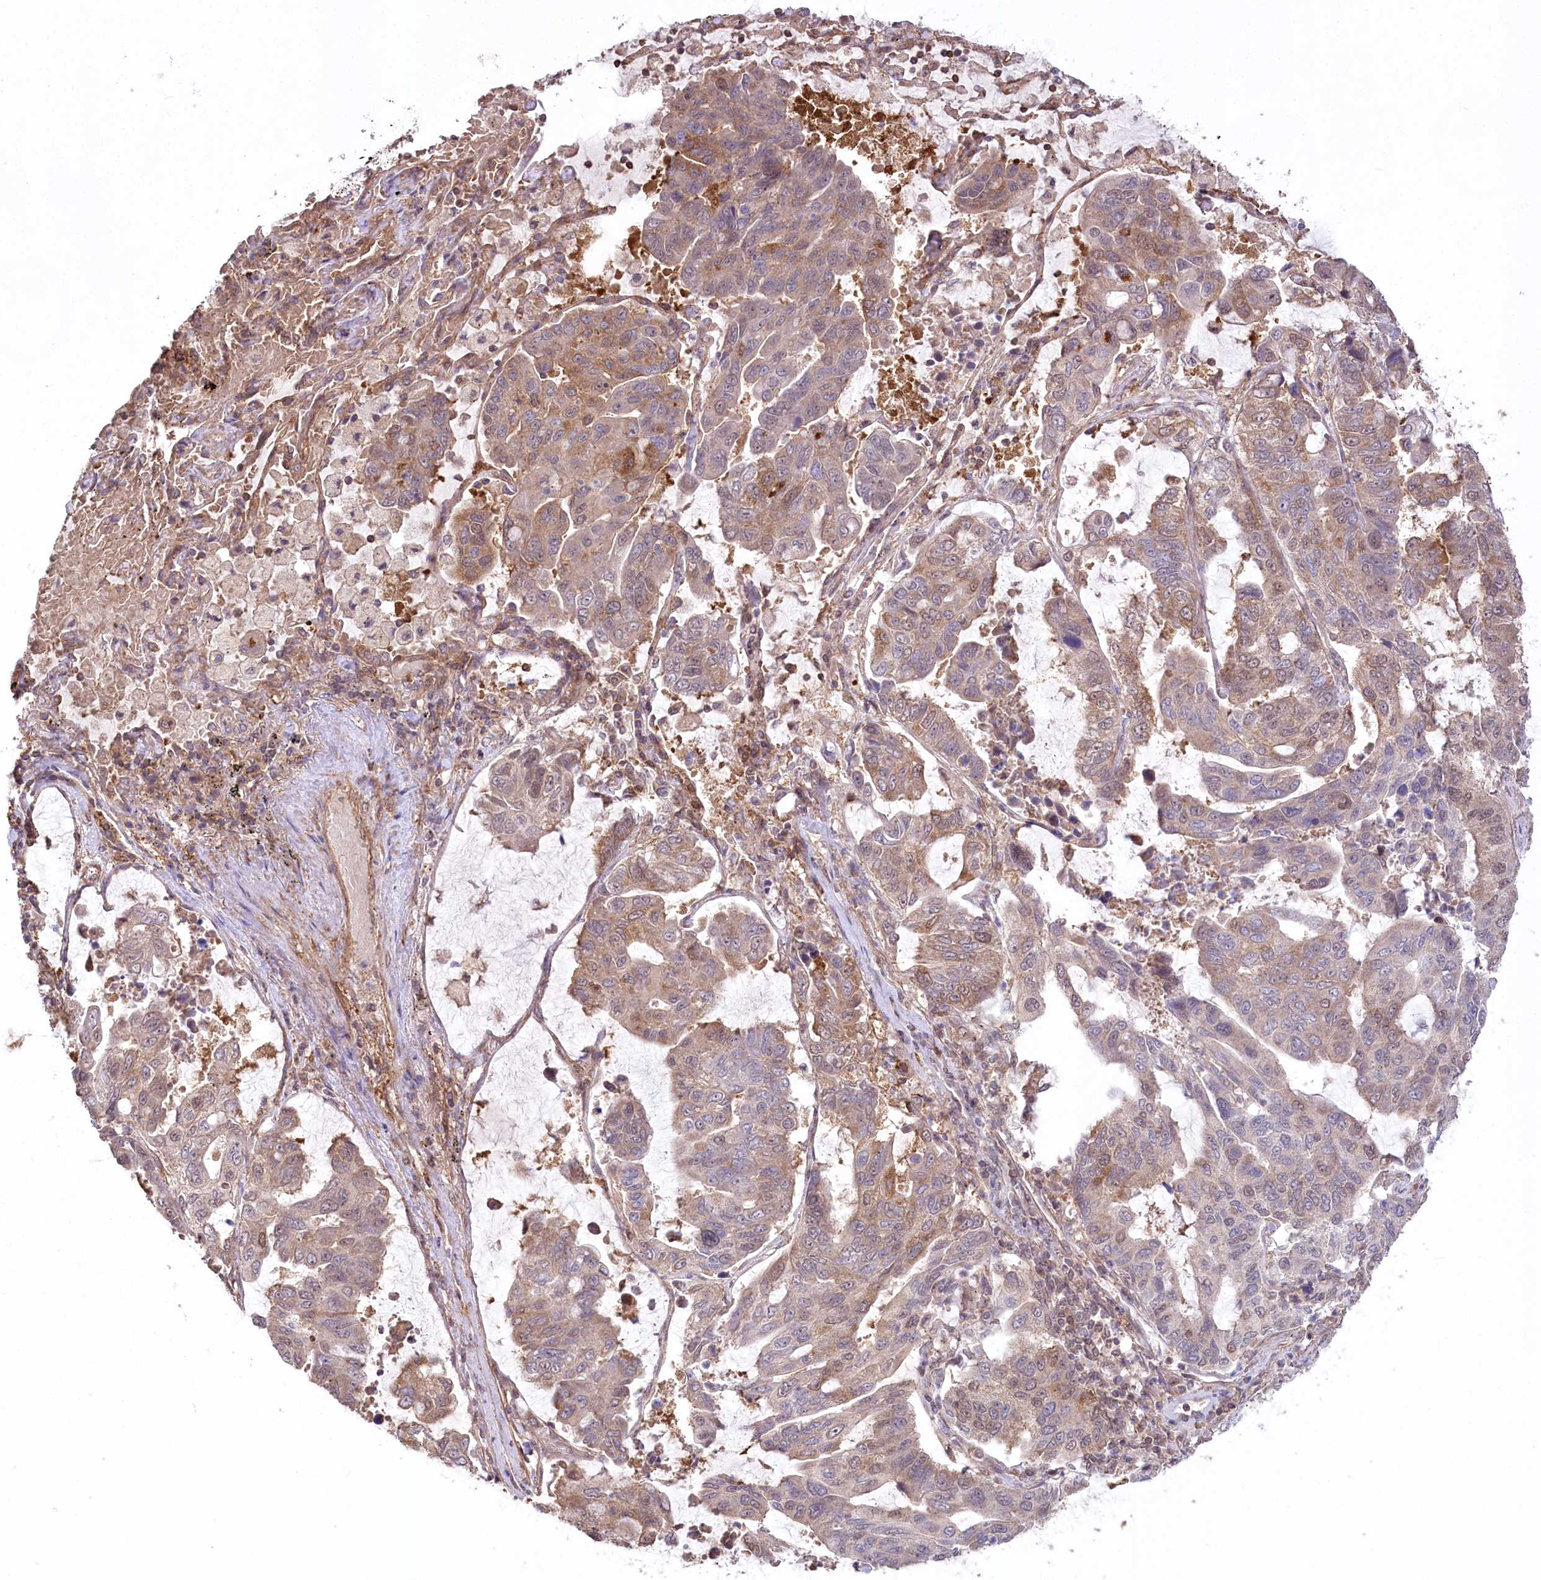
{"staining": {"intensity": "moderate", "quantity": "<25%", "location": "cytoplasmic/membranous"}, "tissue": "lung cancer", "cell_type": "Tumor cells", "image_type": "cancer", "snomed": [{"axis": "morphology", "description": "Adenocarcinoma, NOS"}, {"axis": "topography", "description": "Lung"}], "caption": "Lung cancer was stained to show a protein in brown. There is low levels of moderate cytoplasmic/membranous expression in approximately <25% of tumor cells.", "gene": "CCDC91", "patient": {"sex": "male", "age": 64}}